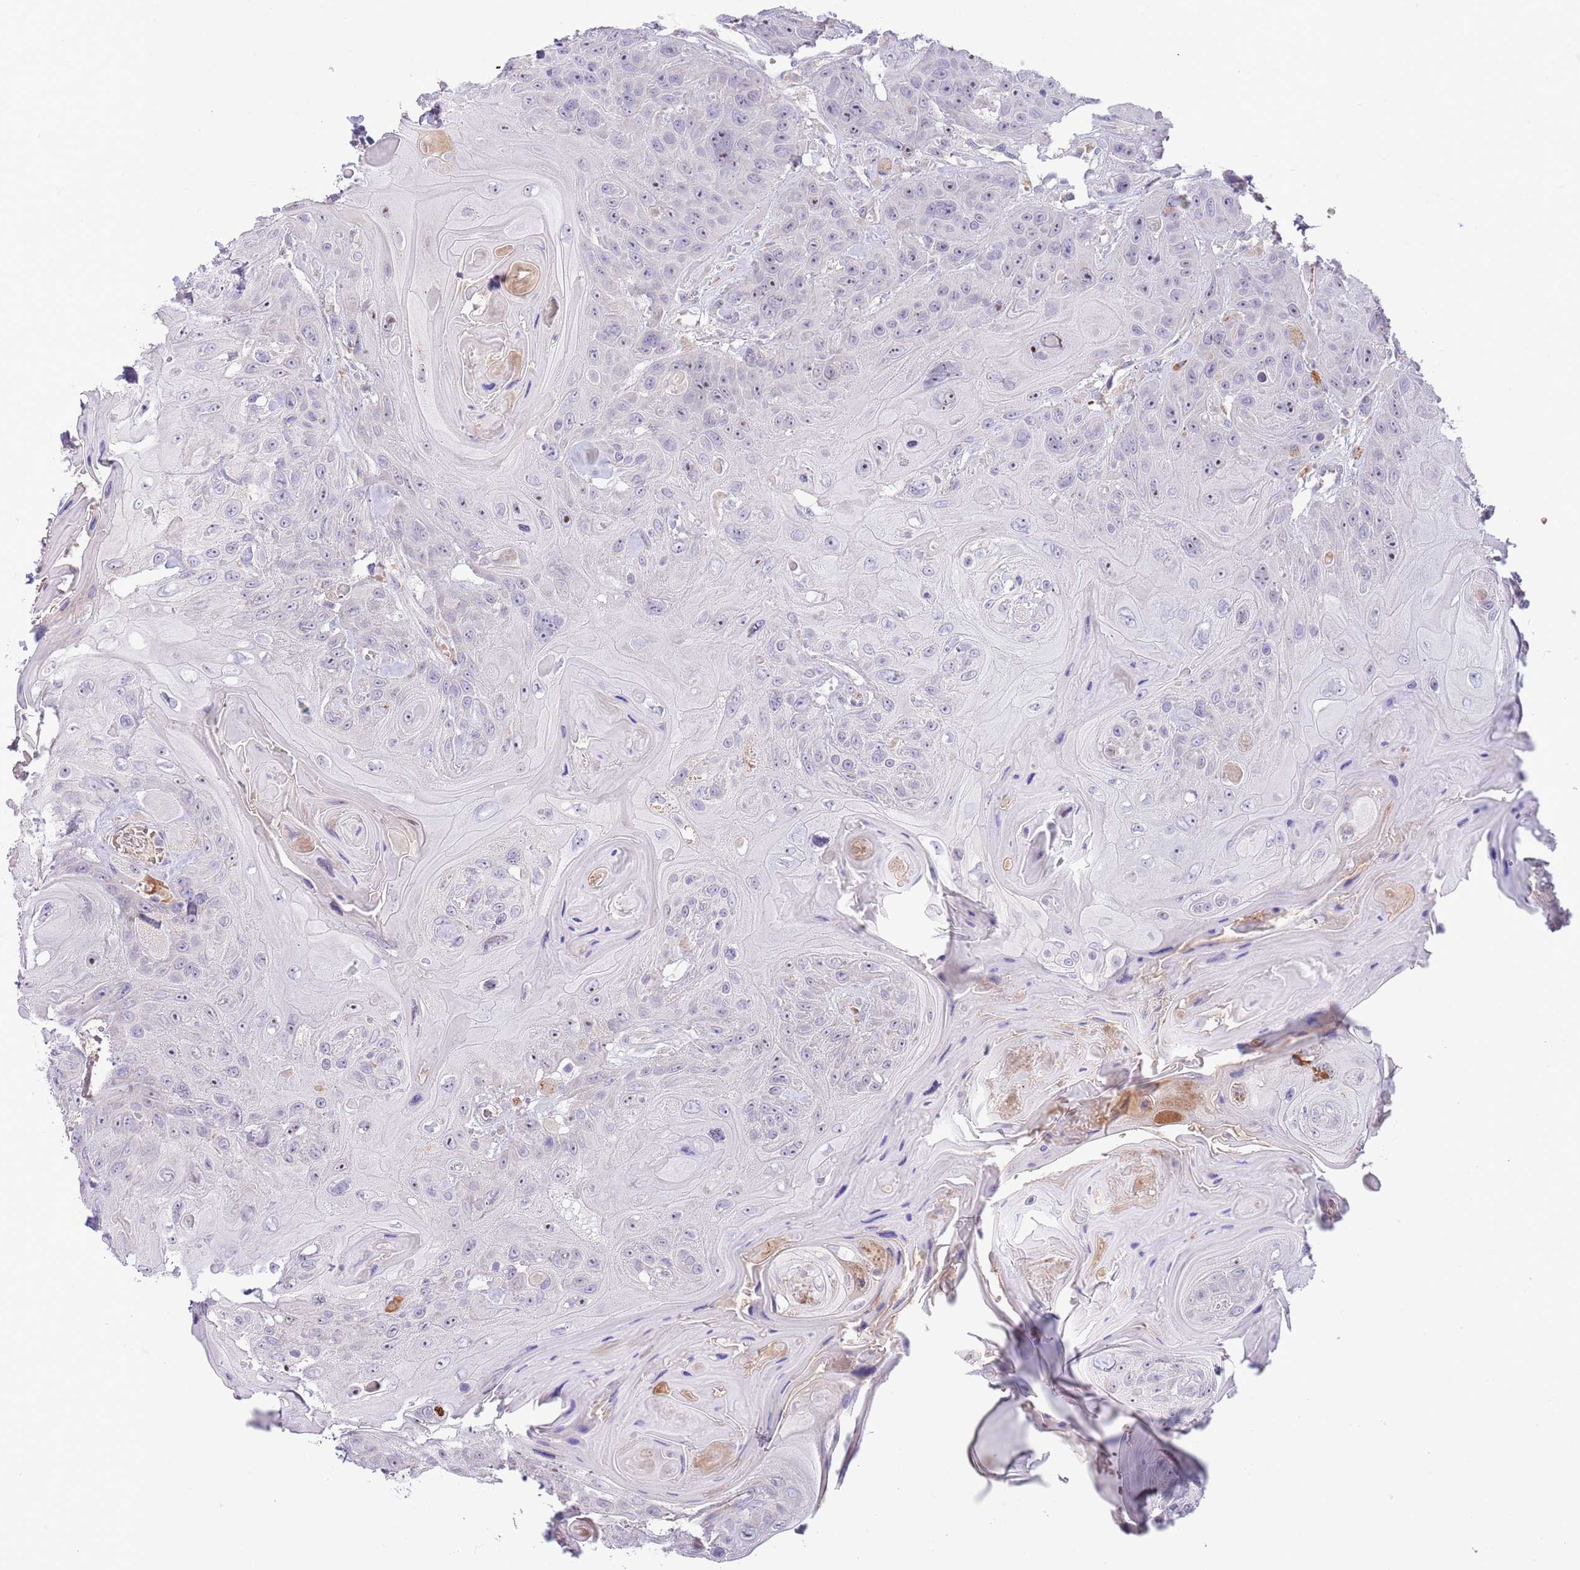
{"staining": {"intensity": "weak", "quantity": "<25%", "location": "nuclear"}, "tissue": "head and neck cancer", "cell_type": "Tumor cells", "image_type": "cancer", "snomed": [{"axis": "morphology", "description": "Squamous cell carcinoma, NOS"}, {"axis": "topography", "description": "Head-Neck"}], "caption": "Immunohistochemistry of head and neck cancer exhibits no staining in tumor cells.", "gene": "AP1S2", "patient": {"sex": "female", "age": 59}}